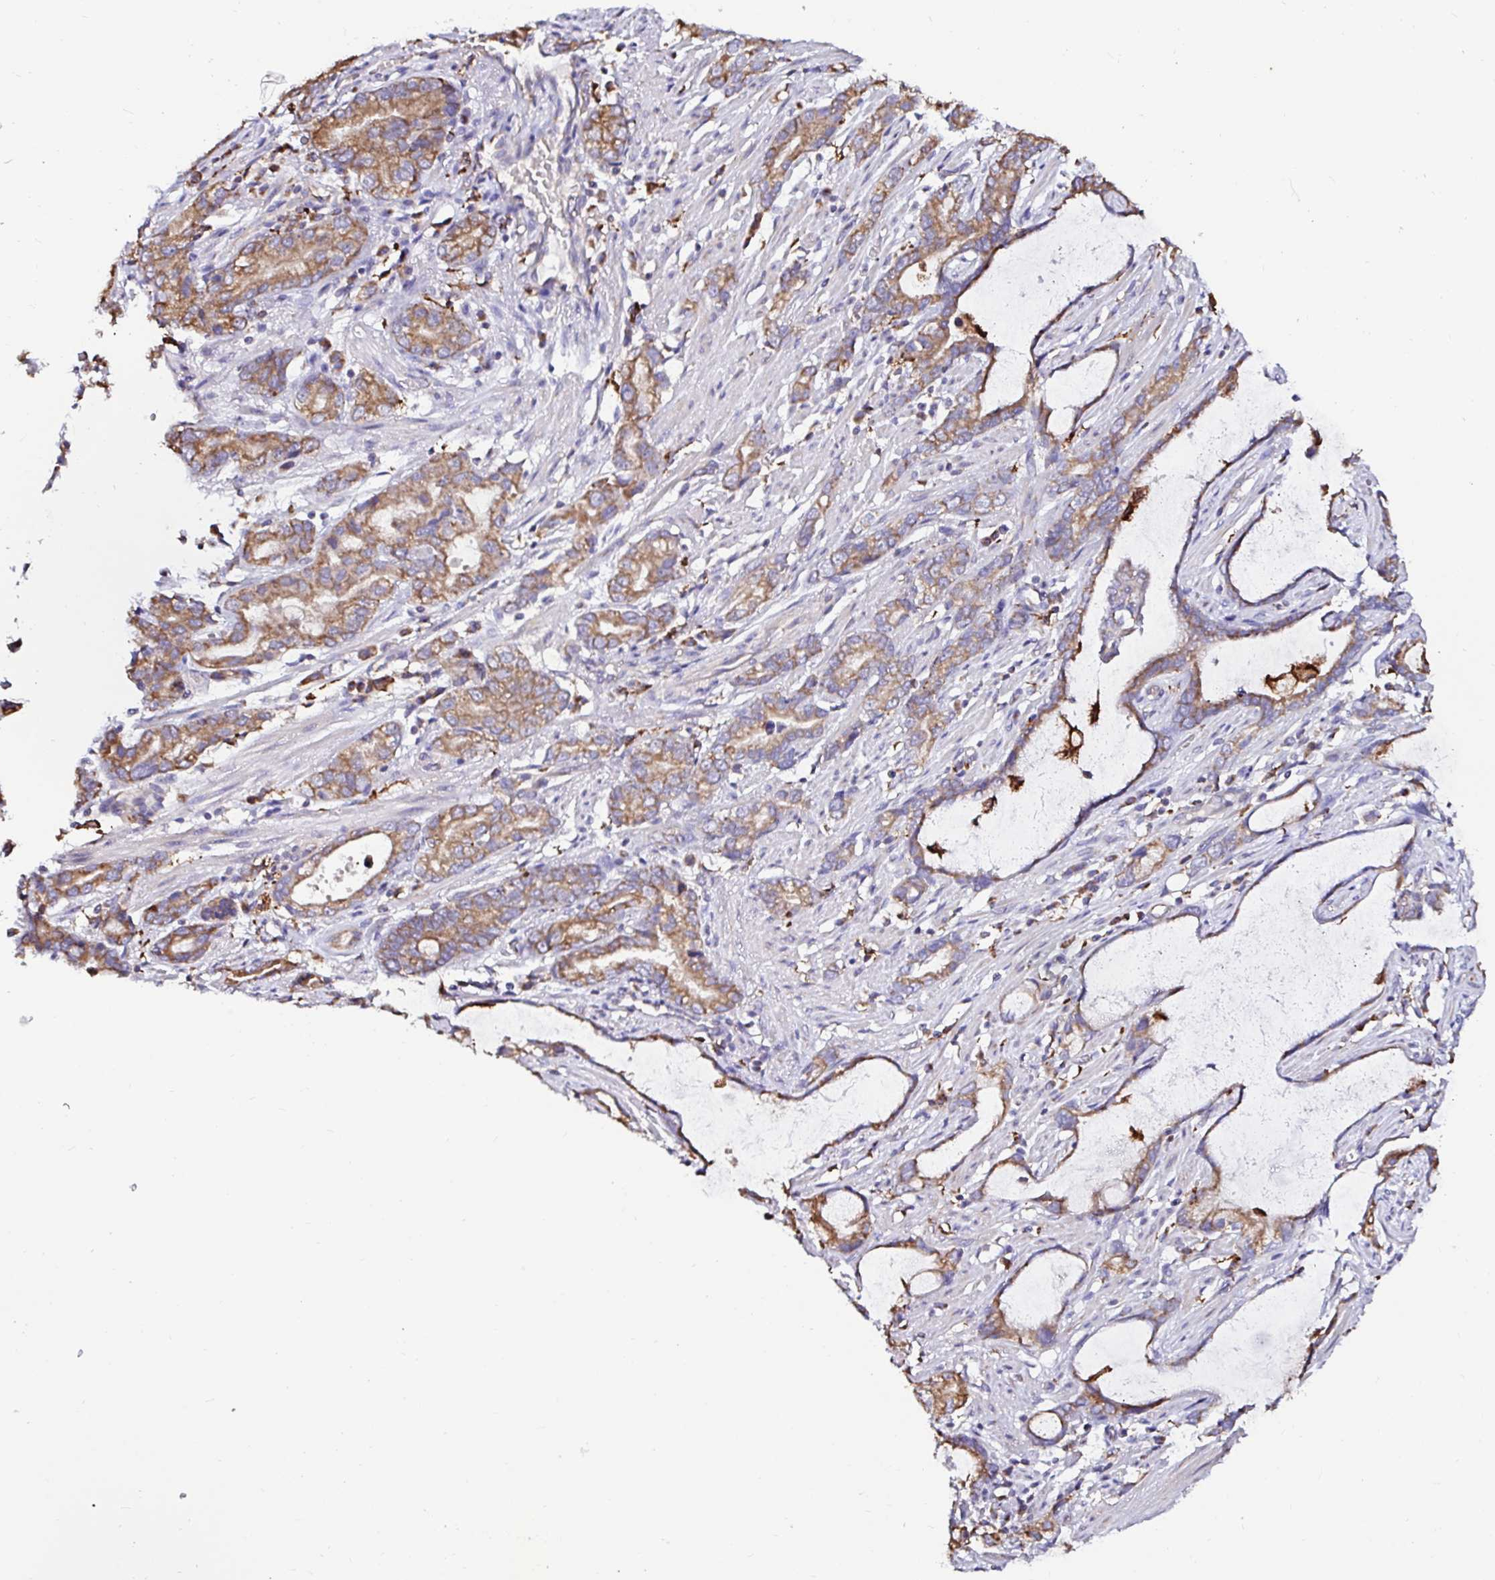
{"staining": {"intensity": "moderate", "quantity": ">75%", "location": "cytoplasmic/membranous"}, "tissue": "stomach cancer", "cell_type": "Tumor cells", "image_type": "cancer", "snomed": [{"axis": "morphology", "description": "Adenocarcinoma, NOS"}, {"axis": "topography", "description": "Stomach"}], "caption": "Immunohistochemical staining of human adenocarcinoma (stomach) demonstrates medium levels of moderate cytoplasmic/membranous positivity in about >75% of tumor cells.", "gene": "MSR1", "patient": {"sex": "male", "age": 55}}